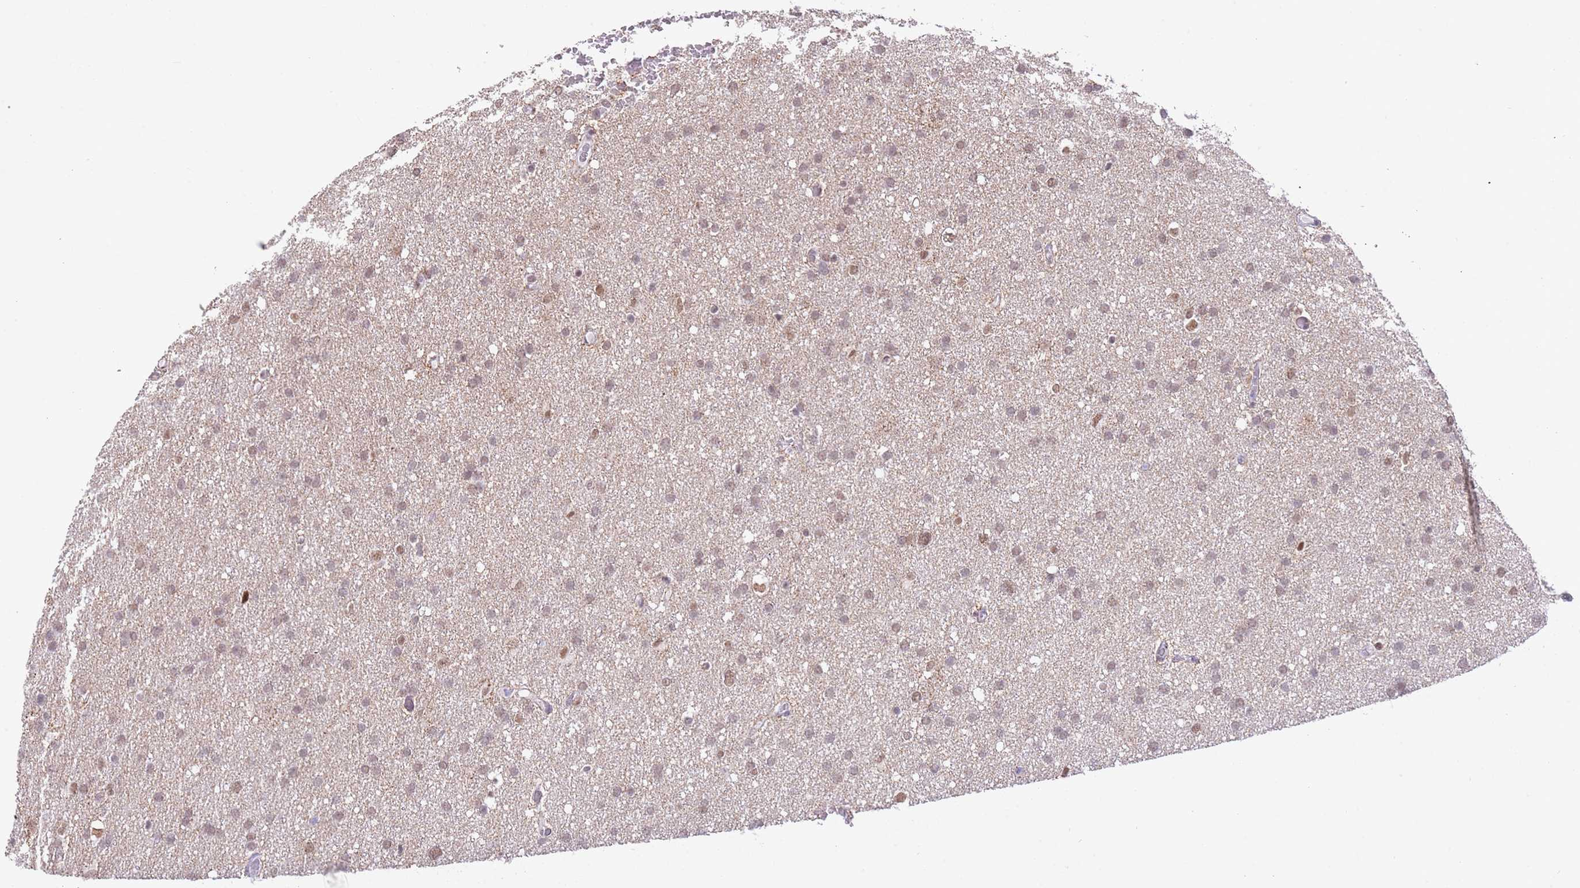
{"staining": {"intensity": "weak", "quantity": ">75%", "location": "nuclear"}, "tissue": "glioma", "cell_type": "Tumor cells", "image_type": "cancer", "snomed": [{"axis": "morphology", "description": "Glioma, malignant, High grade"}, {"axis": "topography", "description": "Cerebral cortex"}], "caption": "Immunohistochemical staining of malignant glioma (high-grade) demonstrates low levels of weak nuclear protein expression in about >75% of tumor cells.", "gene": "ZNF382", "patient": {"sex": "female", "age": 36}}